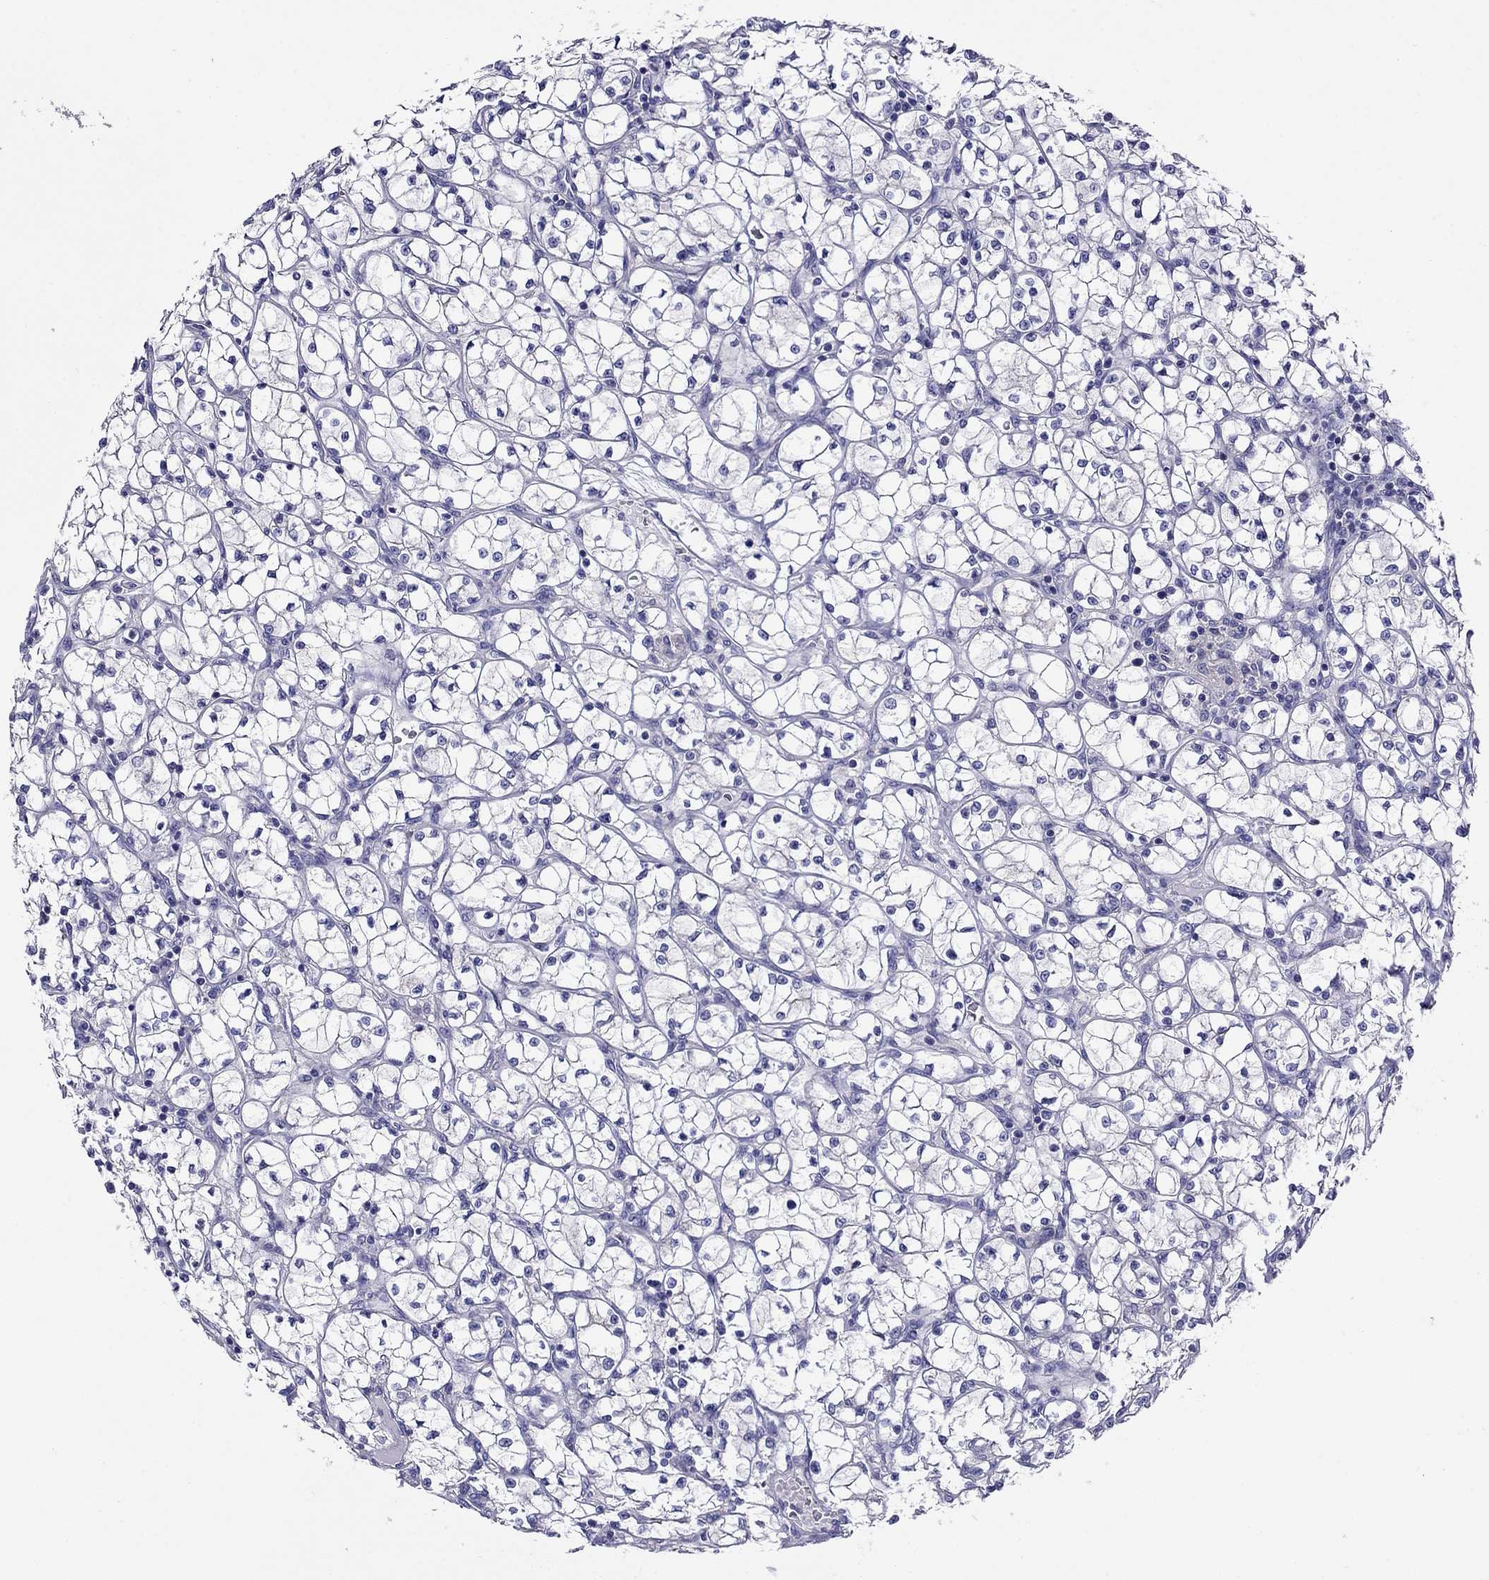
{"staining": {"intensity": "negative", "quantity": "none", "location": "none"}, "tissue": "renal cancer", "cell_type": "Tumor cells", "image_type": "cancer", "snomed": [{"axis": "morphology", "description": "Adenocarcinoma, NOS"}, {"axis": "topography", "description": "Kidney"}], "caption": "High magnification brightfield microscopy of adenocarcinoma (renal) stained with DAB (brown) and counterstained with hematoxylin (blue): tumor cells show no significant staining.", "gene": "SCG2", "patient": {"sex": "female", "age": 64}}